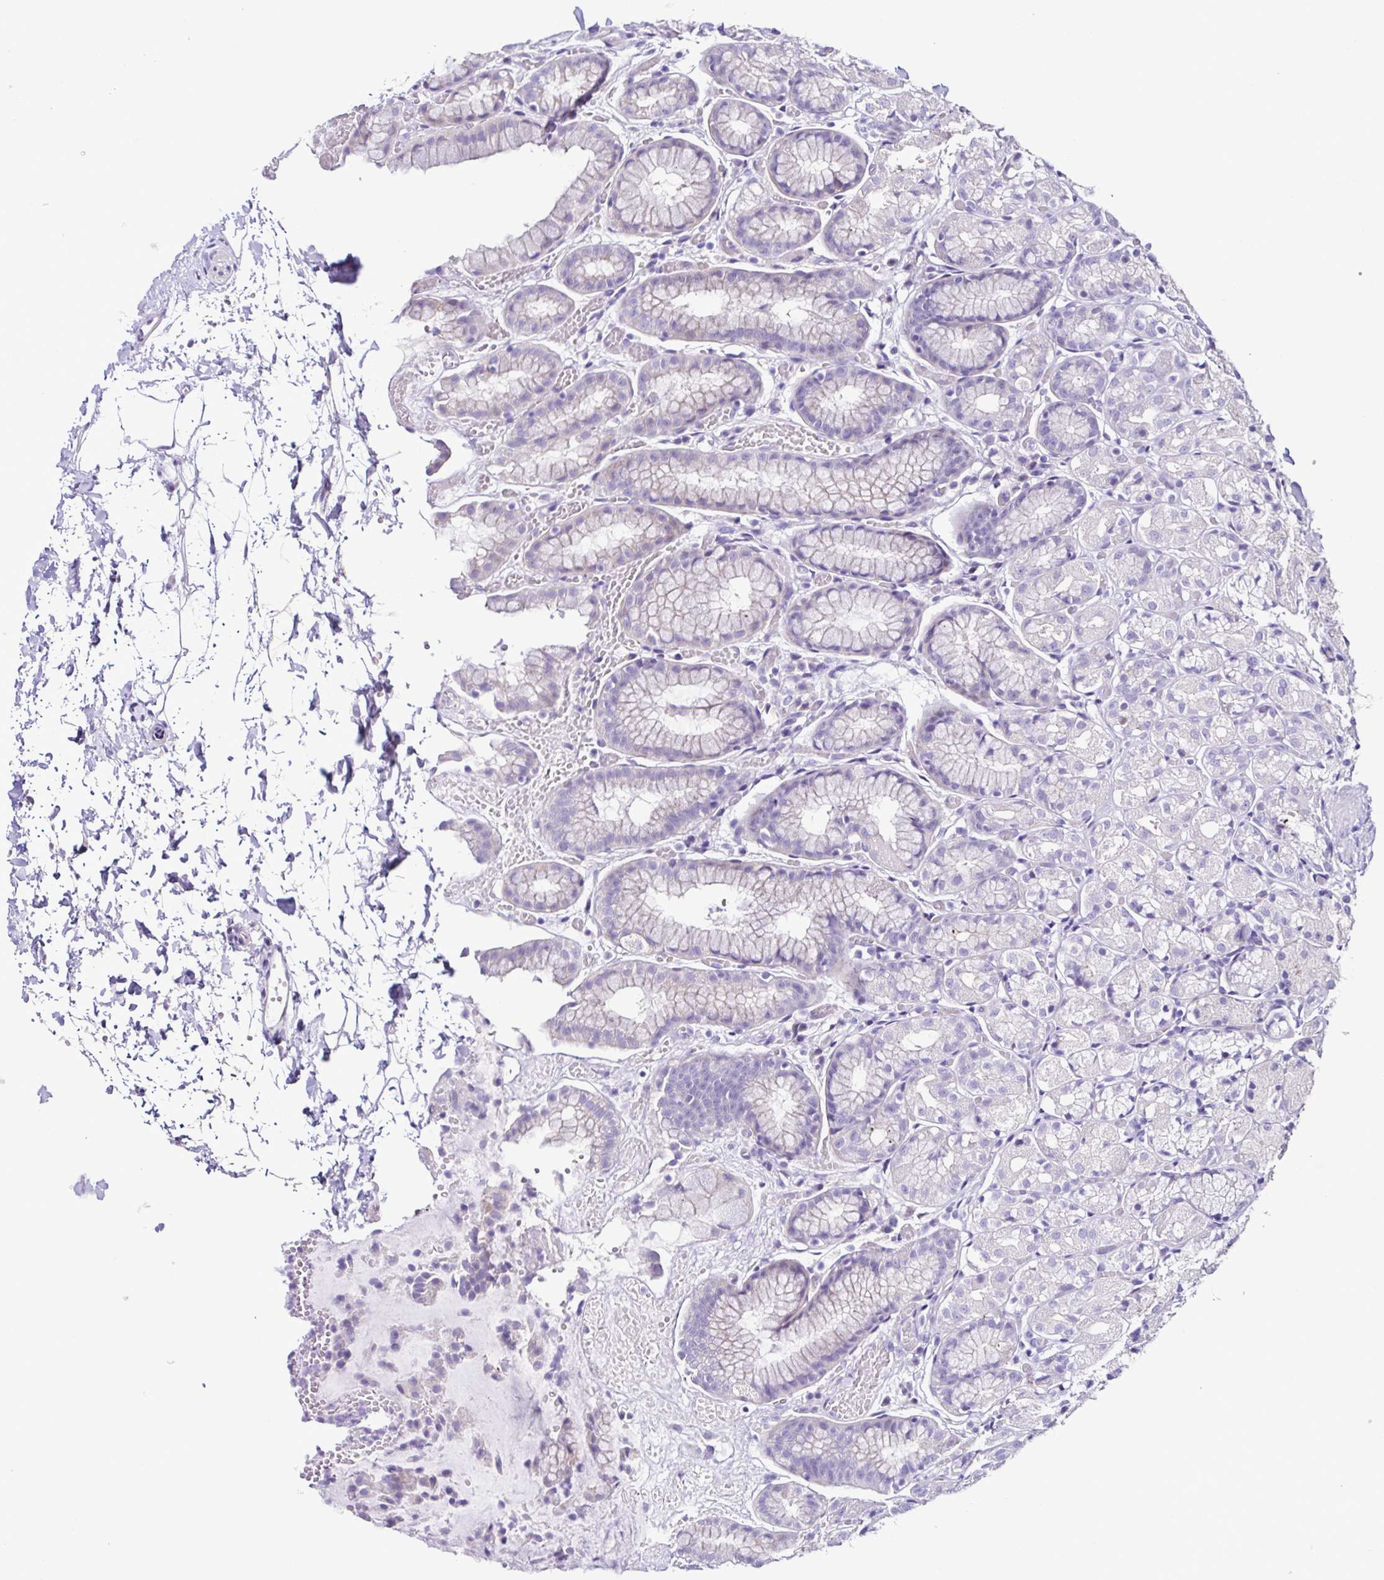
{"staining": {"intensity": "negative", "quantity": "none", "location": "none"}, "tissue": "stomach", "cell_type": "Glandular cells", "image_type": "normal", "snomed": [{"axis": "morphology", "description": "Normal tissue, NOS"}, {"axis": "topography", "description": "Stomach"}], "caption": "Benign stomach was stained to show a protein in brown. There is no significant staining in glandular cells. The staining was performed using DAB to visualize the protein expression in brown, while the nuclei were stained in blue with hematoxylin (Magnification: 20x).", "gene": "SRL", "patient": {"sex": "male", "age": 70}}